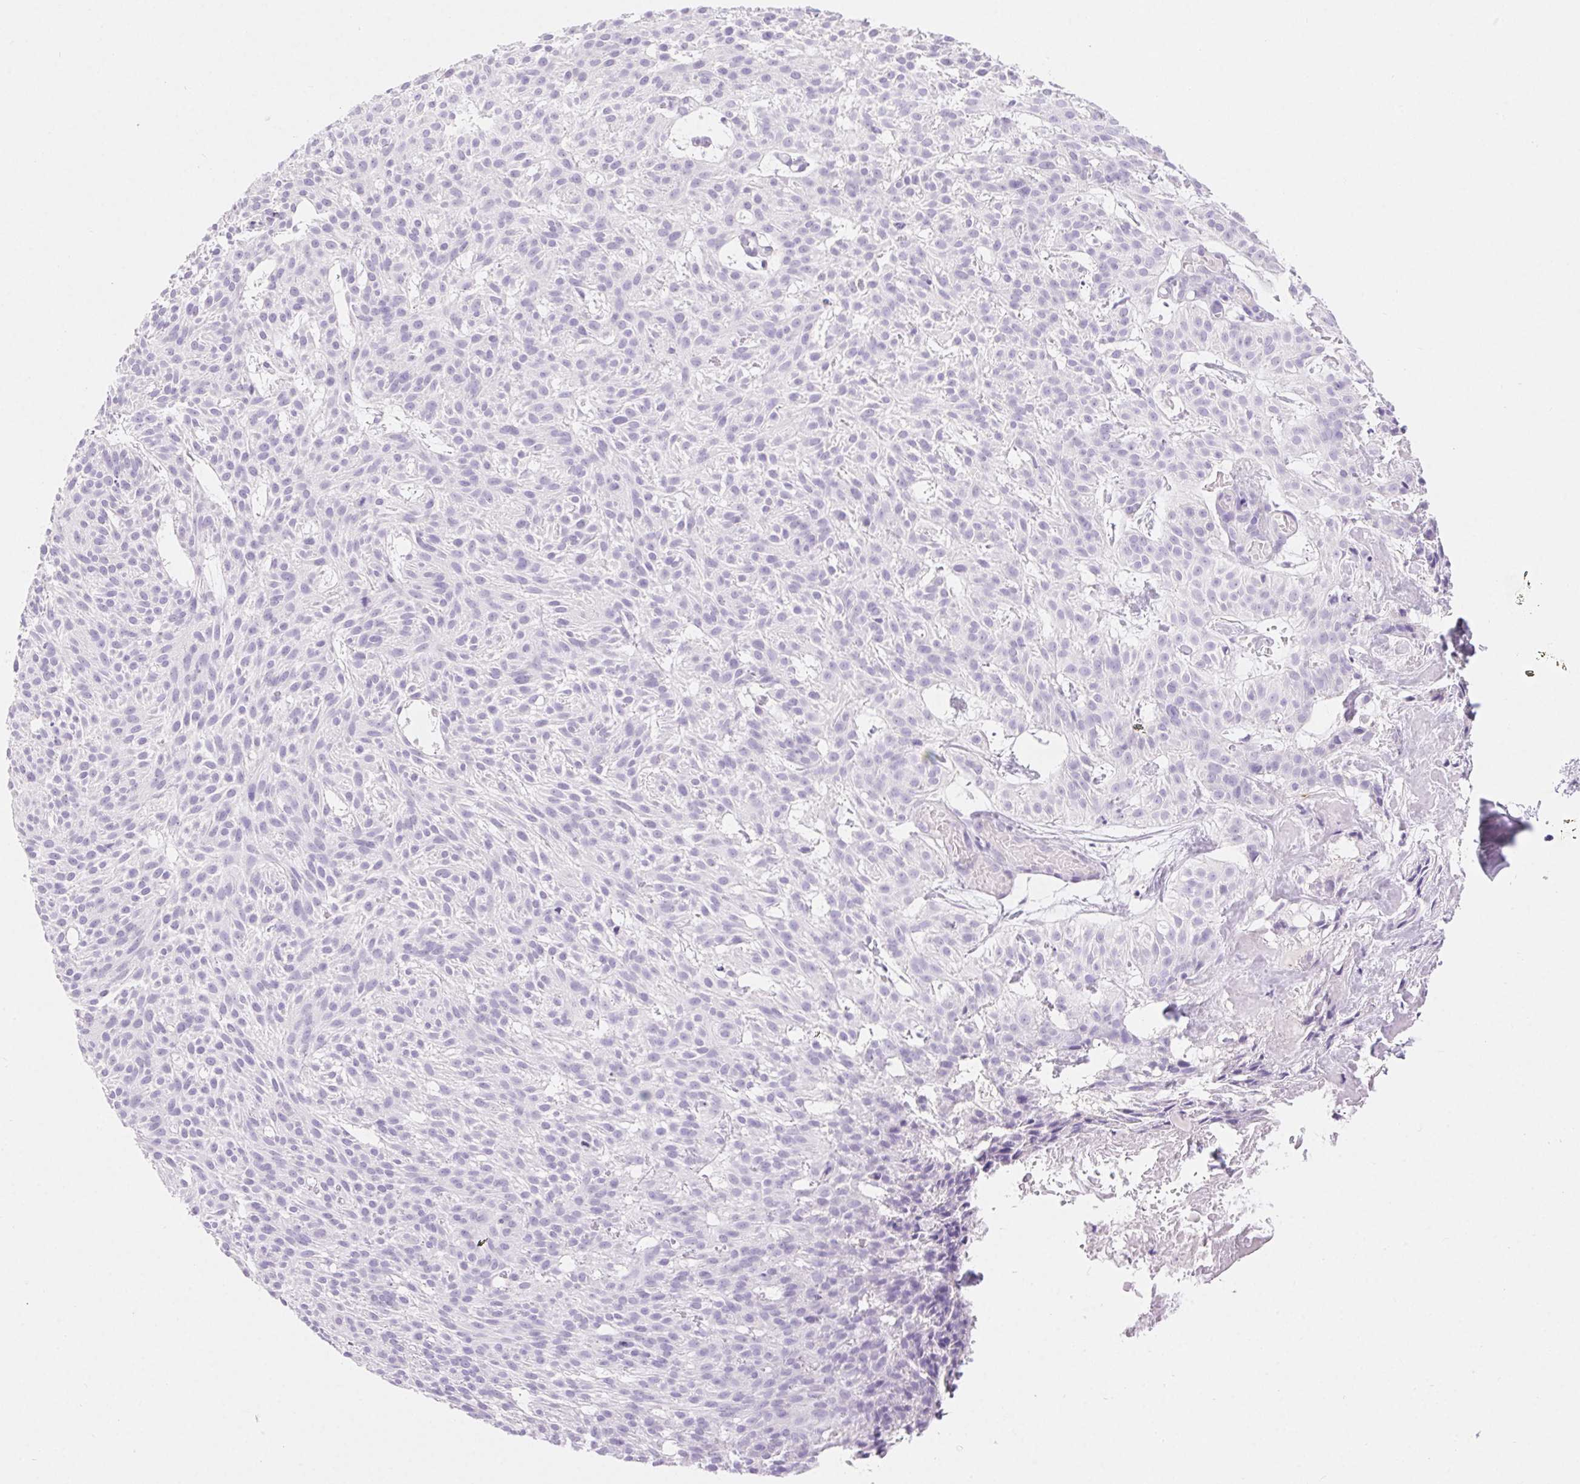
{"staining": {"intensity": "negative", "quantity": "none", "location": "none"}, "tissue": "skin cancer", "cell_type": "Tumor cells", "image_type": "cancer", "snomed": [{"axis": "morphology", "description": "Basal cell carcinoma"}, {"axis": "topography", "description": "Skin"}], "caption": "This is a image of immunohistochemistry staining of basal cell carcinoma (skin), which shows no staining in tumor cells.", "gene": "CLDN16", "patient": {"sex": "female", "age": 78}}